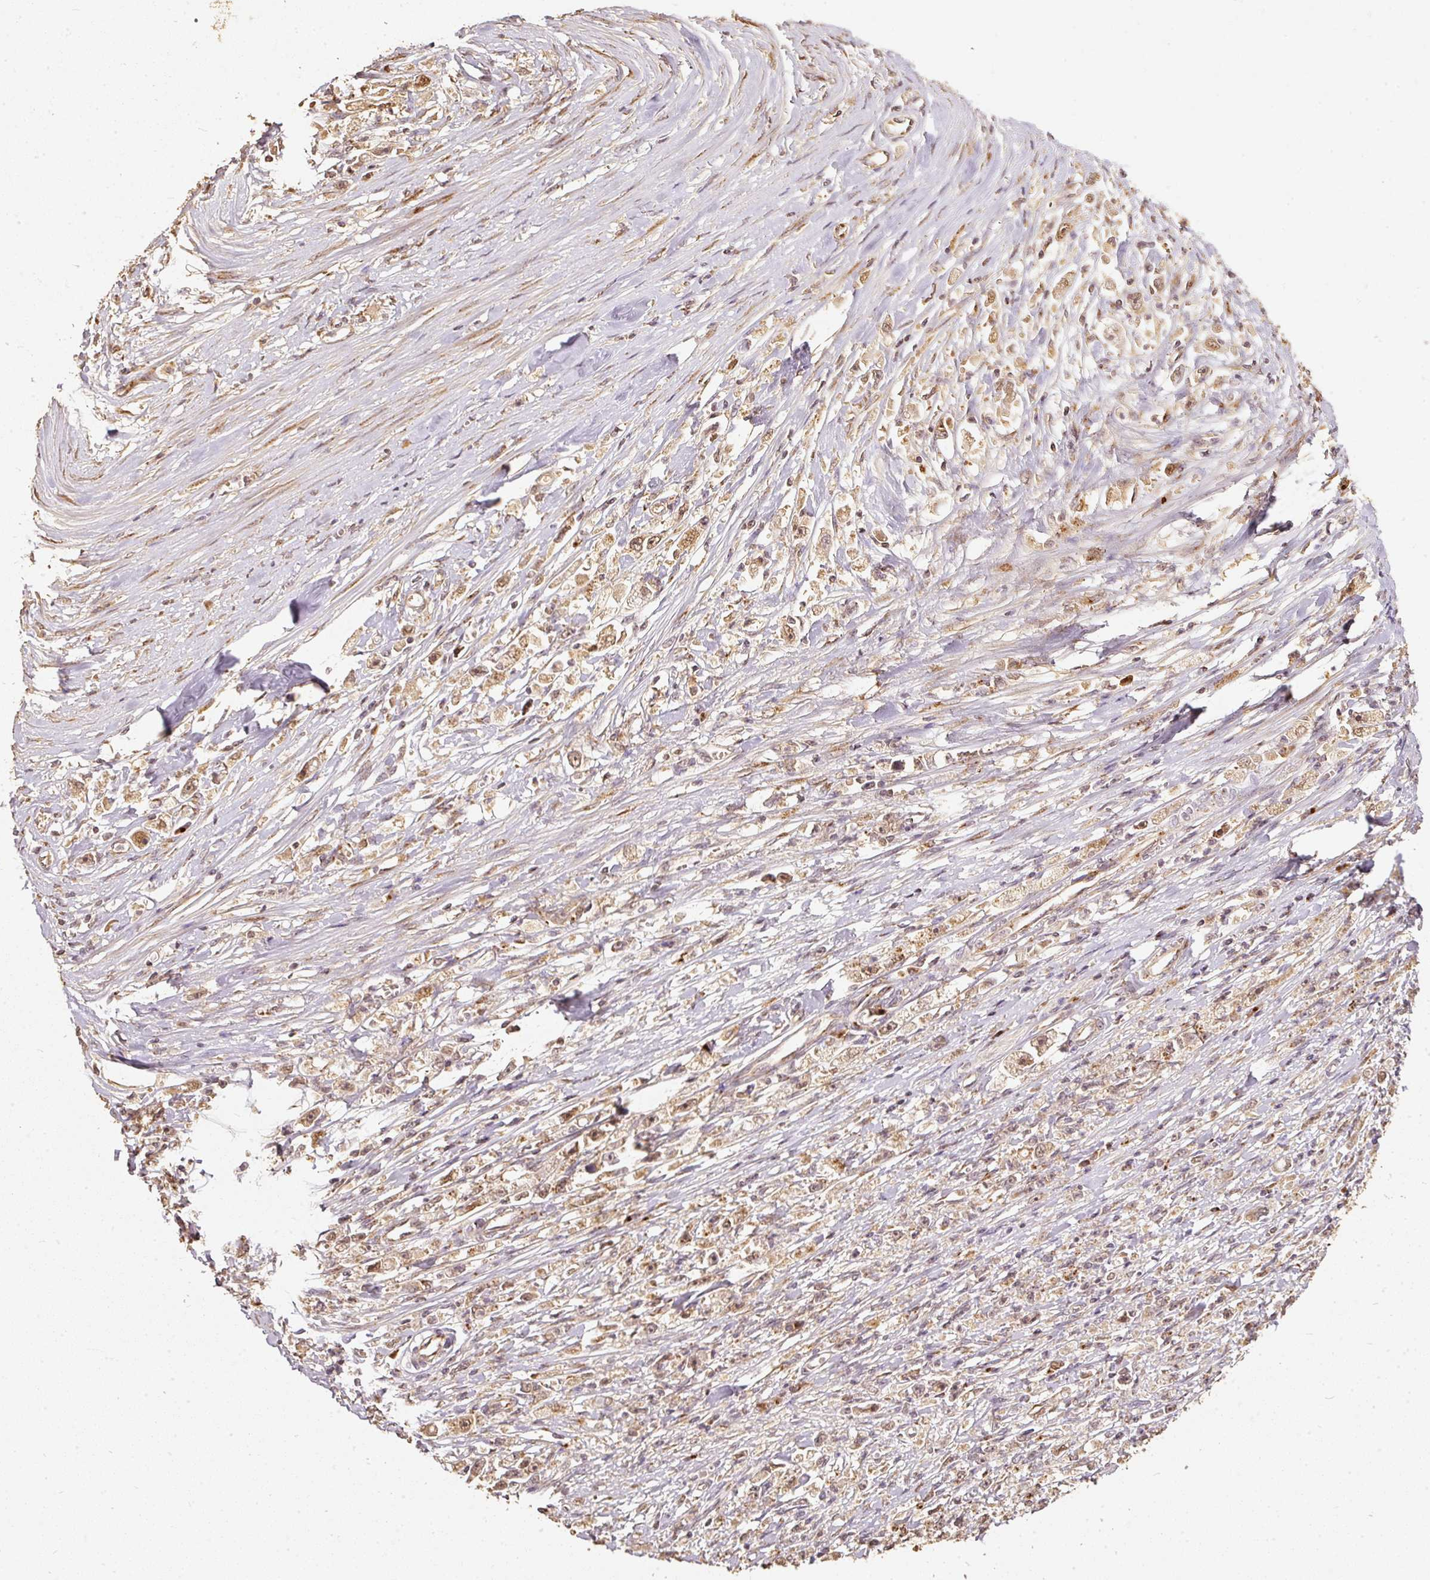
{"staining": {"intensity": "moderate", "quantity": ">75%", "location": "cytoplasmic/membranous"}, "tissue": "stomach cancer", "cell_type": "Tumor cells", "image_type": "cancer", "snomed": [{"axis": "morphology", "description": "Adenocarcinoma, NOS"}, {"axis": "topography", "description": "Stomach"}], "caption": "Protein analysis of stomach cancer tissue reveals moderate cytoplasmic/membranous expression in about >75% of tumor cells.", "gene": "FUT8", "patient": {"sex": "female", "age": 59}}